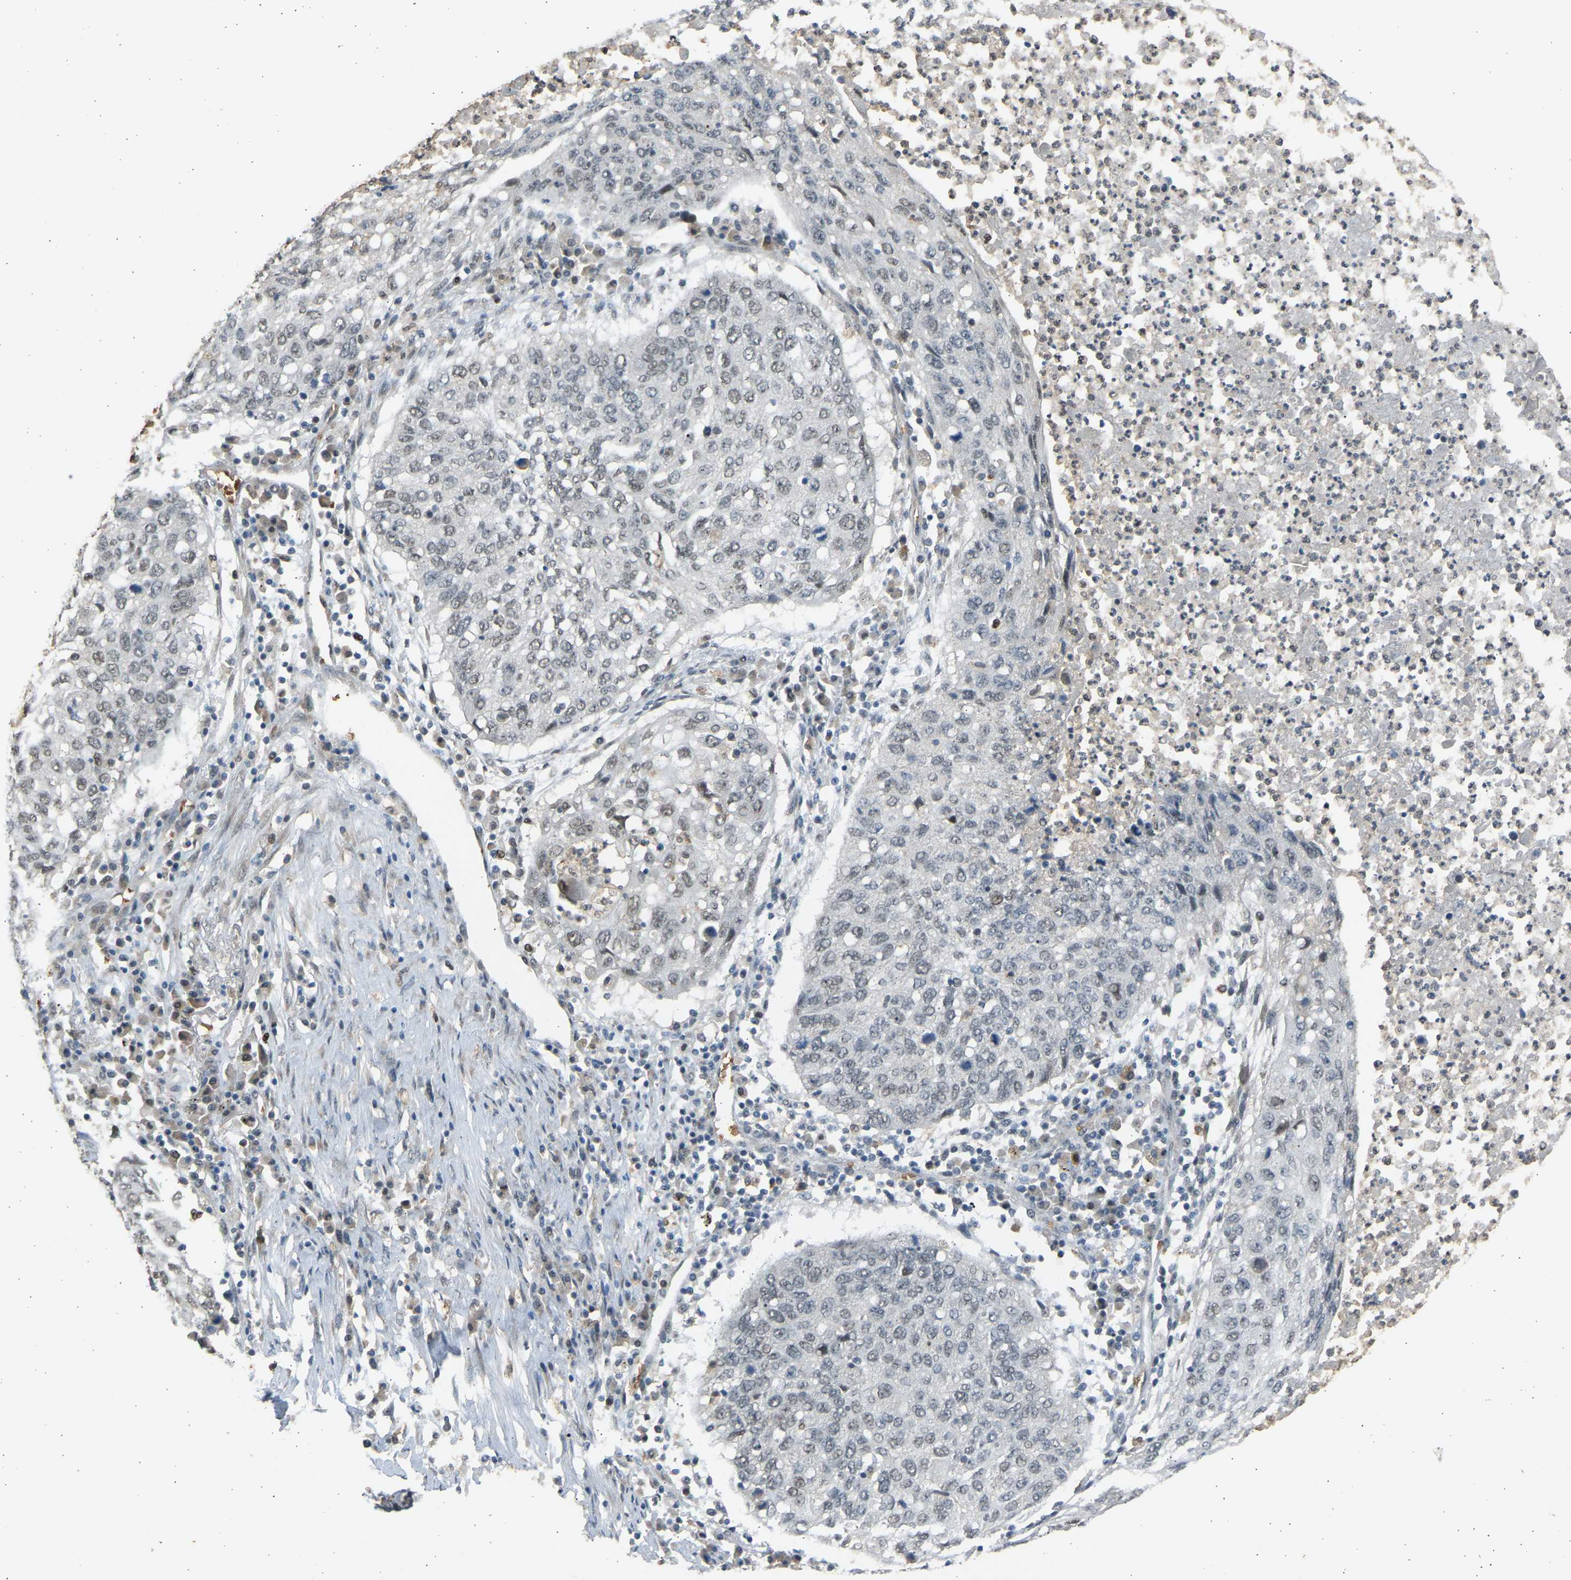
{"staining": {"intensity": "negative", "quantity": "none", "location": "none"}, "tissue": "lung cancer", "cell_type": "Tumor cells", "image_type": "cancer", "snomed": [{"axis": "morphology", "description": "Squamous cell carcinoma, NOS"}, {"axis": "topography", "description": "Lung"}], "caption": "The histopathology image reveals no staining of tumor cells in lung cancer.", "gene": "BIRC2", "patient": {"sex": "female", "age": 63}}